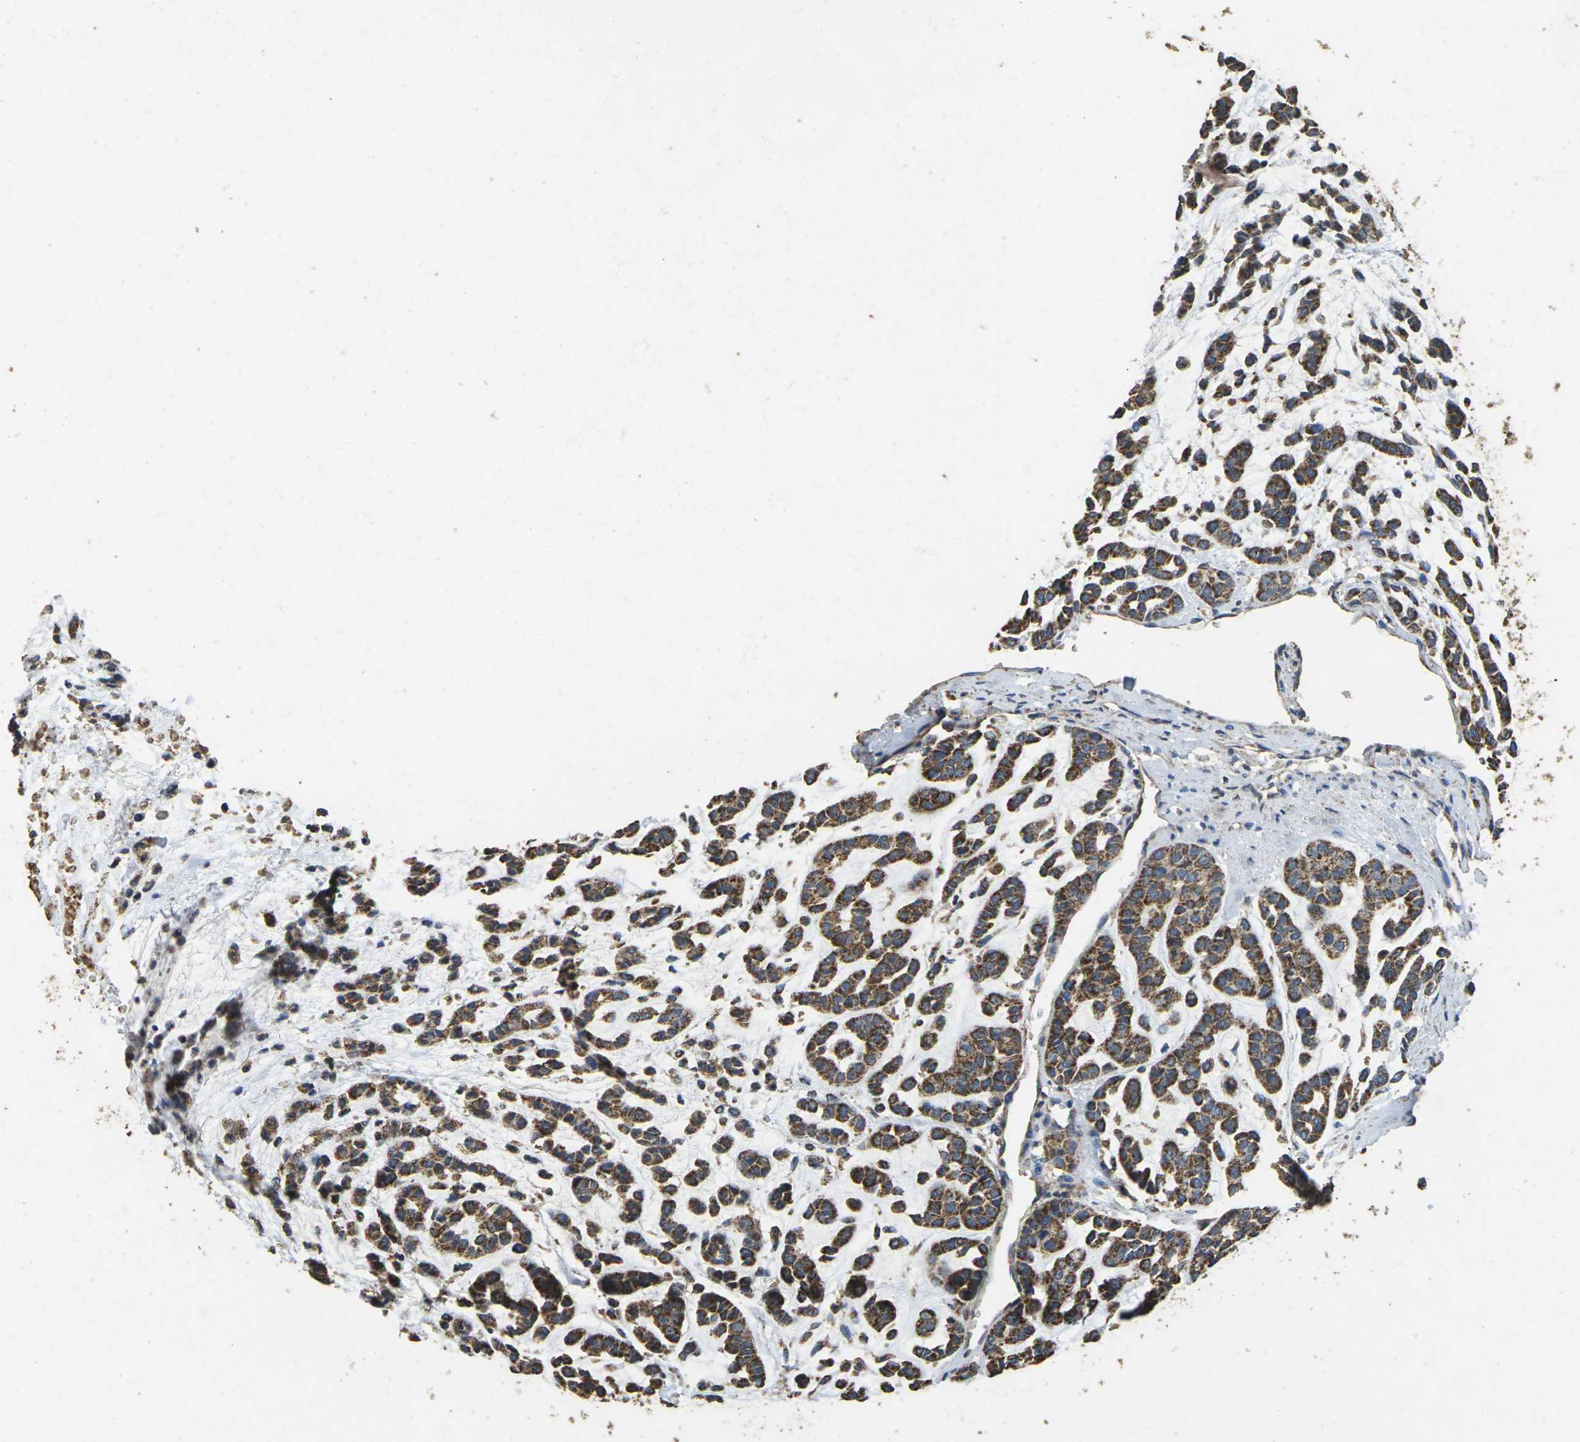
{"staining": {"intensity": "moderate", "quantity": ">75%", "location": "cytoplasmic/membranous"}, "tissue": "head and neck cancer", "cell_type": "Tumor cells", "image_type": "cancer", "snomed": [{"axis": "morphology", "description": "Adenocarcinoma, NOS"}, {"axis": "morphology", "description": "Adenoma, NOS"}, {"axis": "topography", "description": "Head-Neck"}], "caption": "Immunohistochemical staining of human head and neck adenoma demonstrates medium levels of moderate cytoplasmic/membranous protein expression in about >75% of tumor cells. (DAB (3,3'-diaminobenzidine) IHC, brown staining for protein, blue staining for nuclei).", "gene": "MAPK11", "patient": {"sex": "female", "age": 55}}